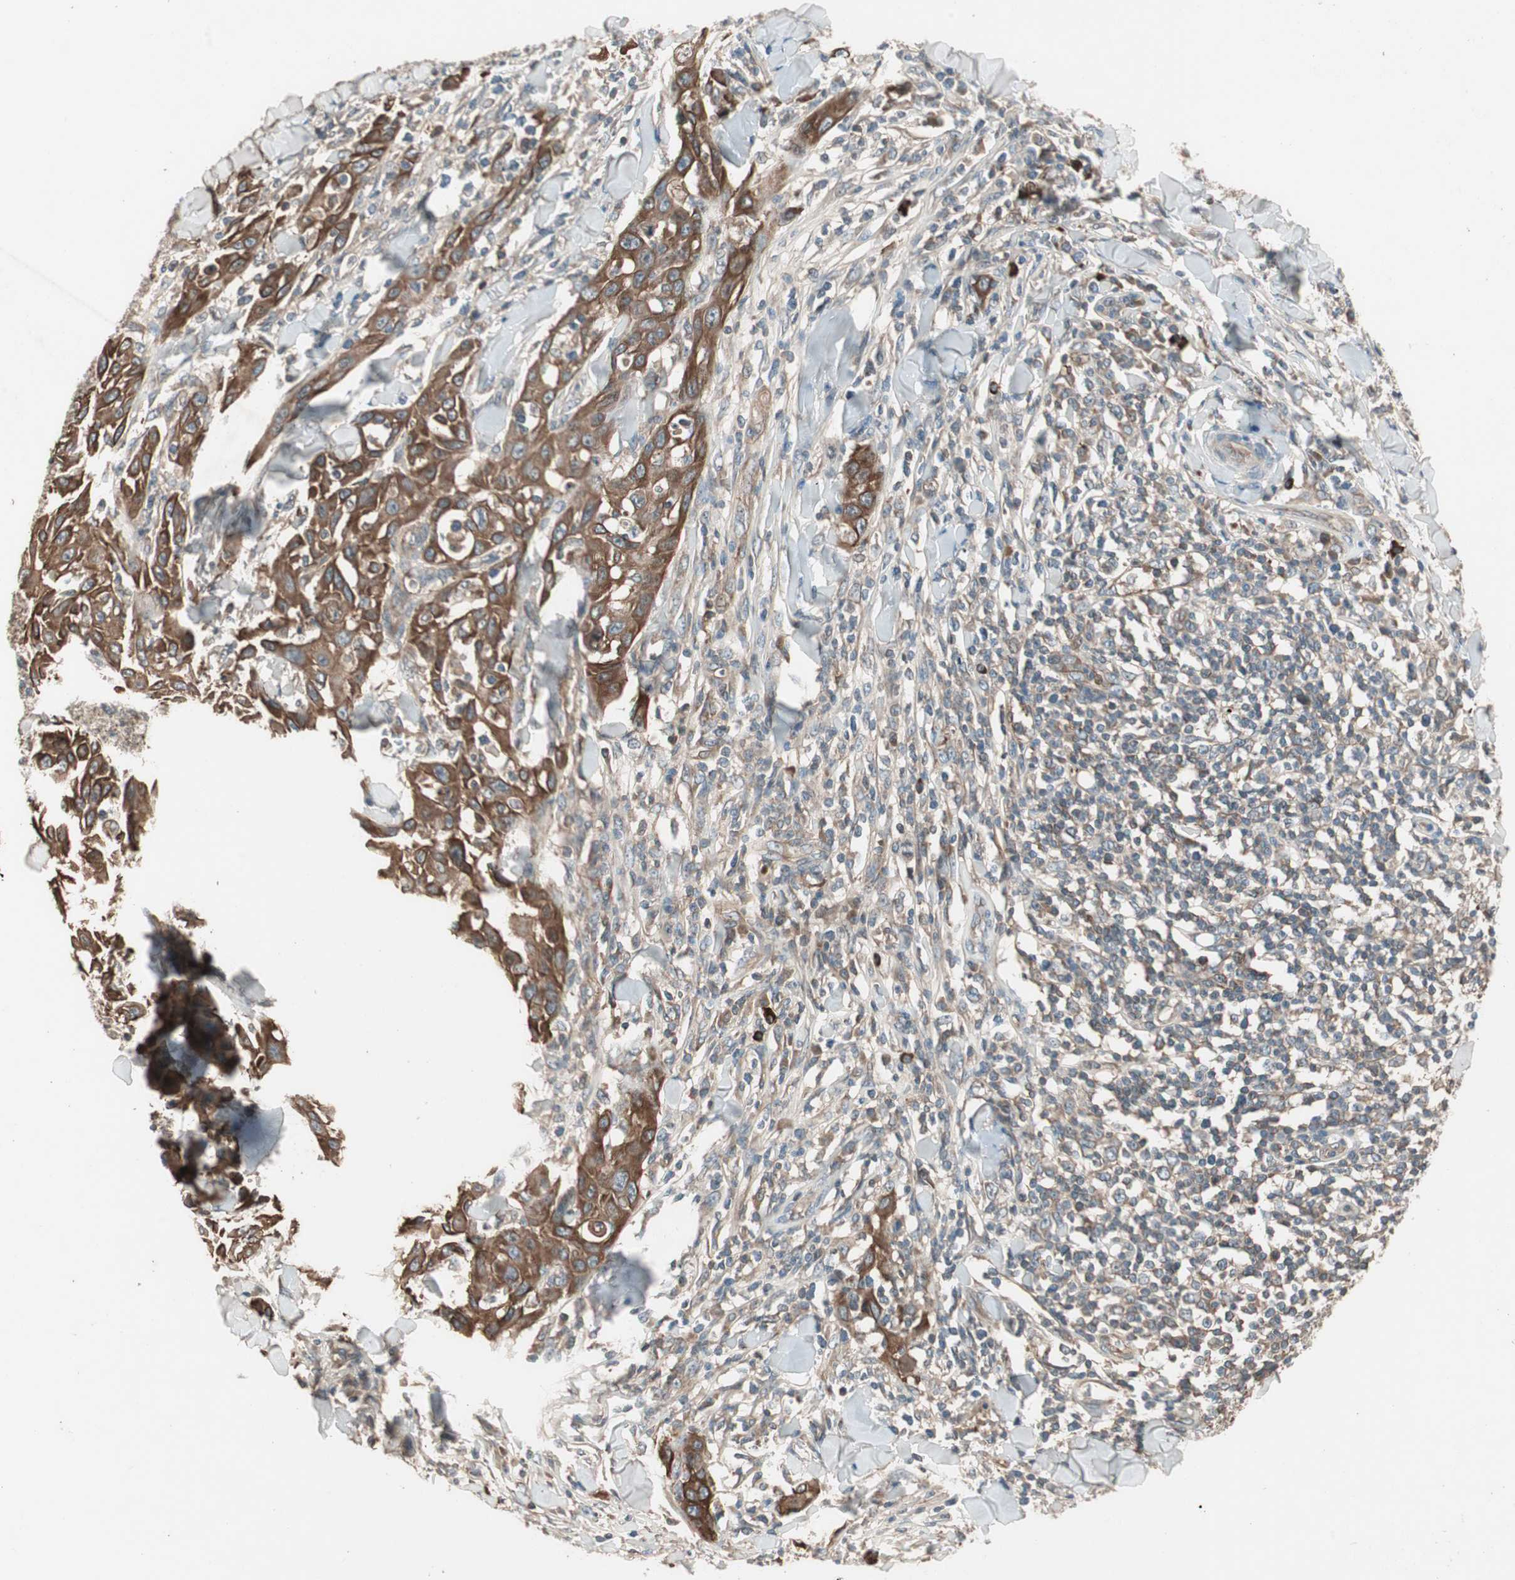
{"staining": {"intensity": "strong", "quantity": ">75%", "location": "cytoplasmic/membranous"}, "tissue": "skin cancer", "cell_type": "Tumor cells", "image_type": "cancer", "snomed": [{"axis": "morphology", "description": "Squamous cell carcinoma, NOS"}, {"axis": "topography", "description": "Skin"}], "caption": "Immunohistochemical staining of skin squamous cell carcinoma demonstrates high levels of strong cytoplasmic/membranous positivity in about >75% of tumor cells.", "gene": "TFPI", "patient": {"sex": "male", "age": 24}}